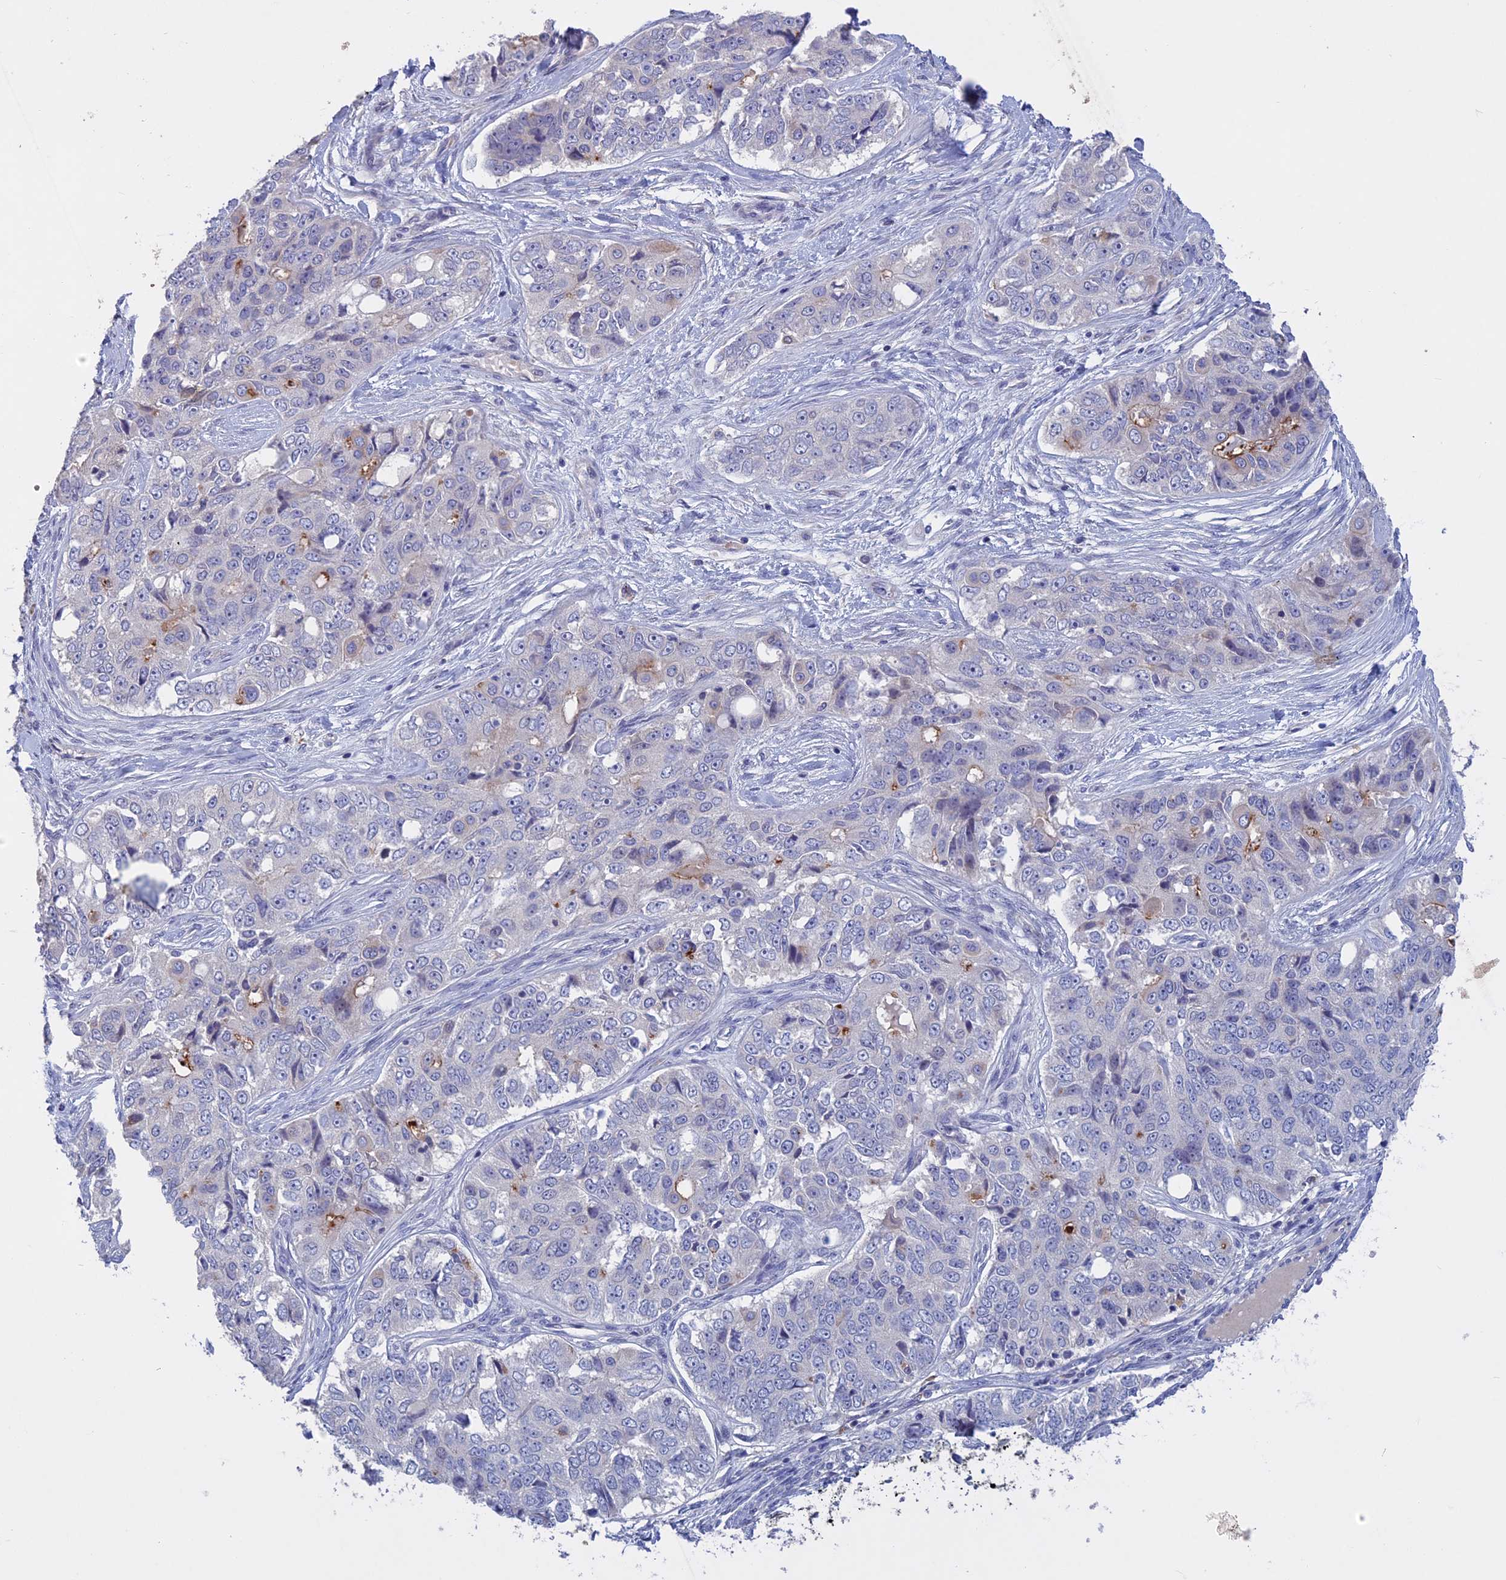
{"staining": {"intensity": "negative", "quantity": "none", "location": "none"}, "tissue": "ovarian cancer", "cell_type": "Tumor cells", "image_type": "cancer", "snomed": [{"axis": "morphology", "description": "Carcinoma, endometroid"}, {"axis": "topography", "description": "Ovary"}], "caption": "DAB (3,3'-diaminobenzidine) immunohistochemical staining of ovarian cancer shows no significant staining in tumor cells. (Immunohistochemistry (ihc), brightfield microscopy, high magnification).", "gene": "SLC2A6", "patient": {"sex": "female", "age": 51}}